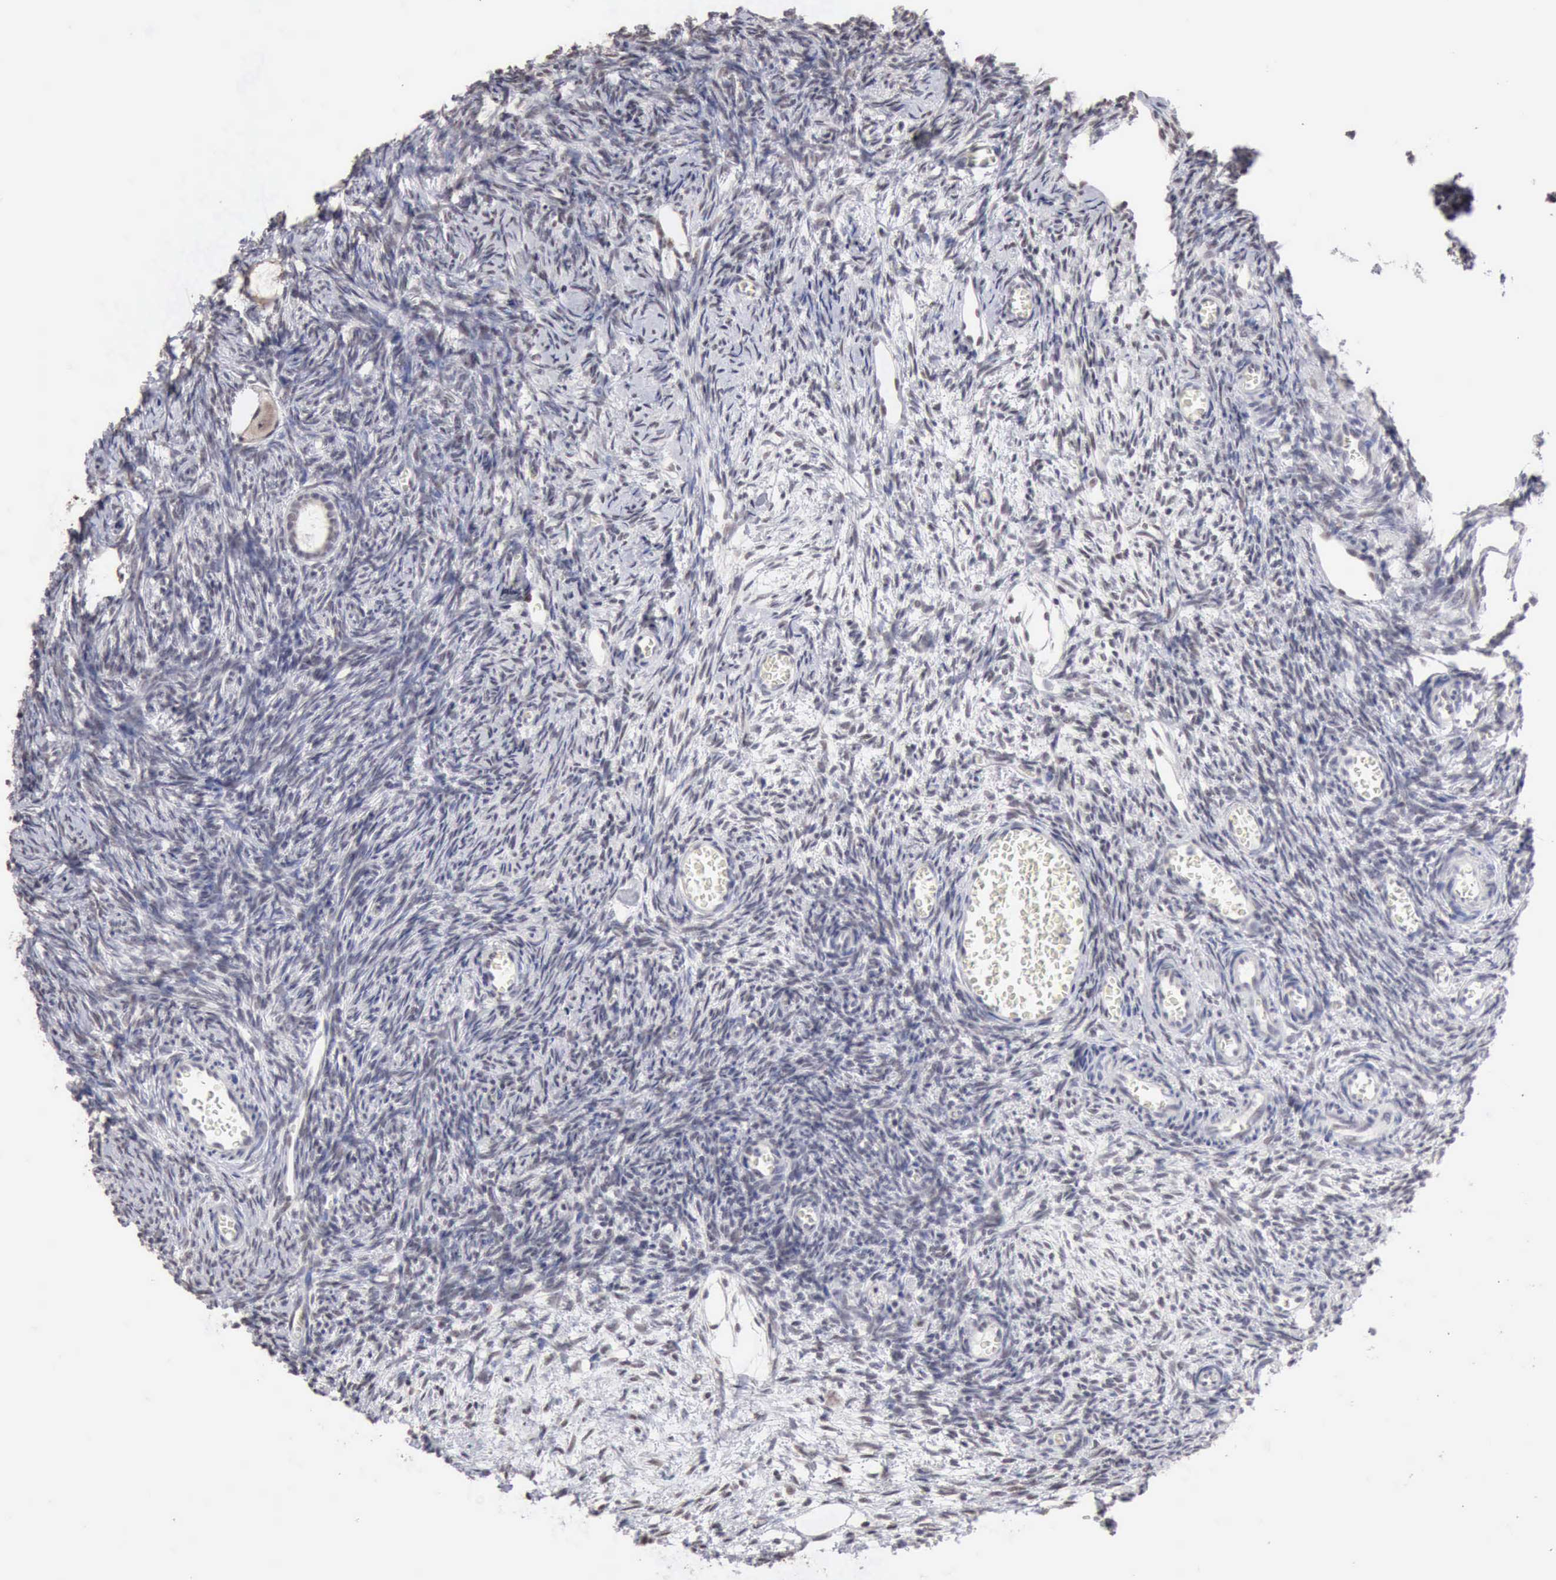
{"staining": {"intensity": "weak", "quantity": "<25%", "location": "nuclear"}, "tissue": "ovary", "cell_type": "Follicle cells", "image_type": "normal", "snomed": [{"axis": "morphology", "description": "Normal tissue, NOS"}, {"axis": "topography", "description": "Ovary"}], "caption": "Benign ovary was stained to show a protein in brown. There is no significant staining in follicle cells.", "gene": "TAF1", "patient": {"sex": "female", "age": 27}}